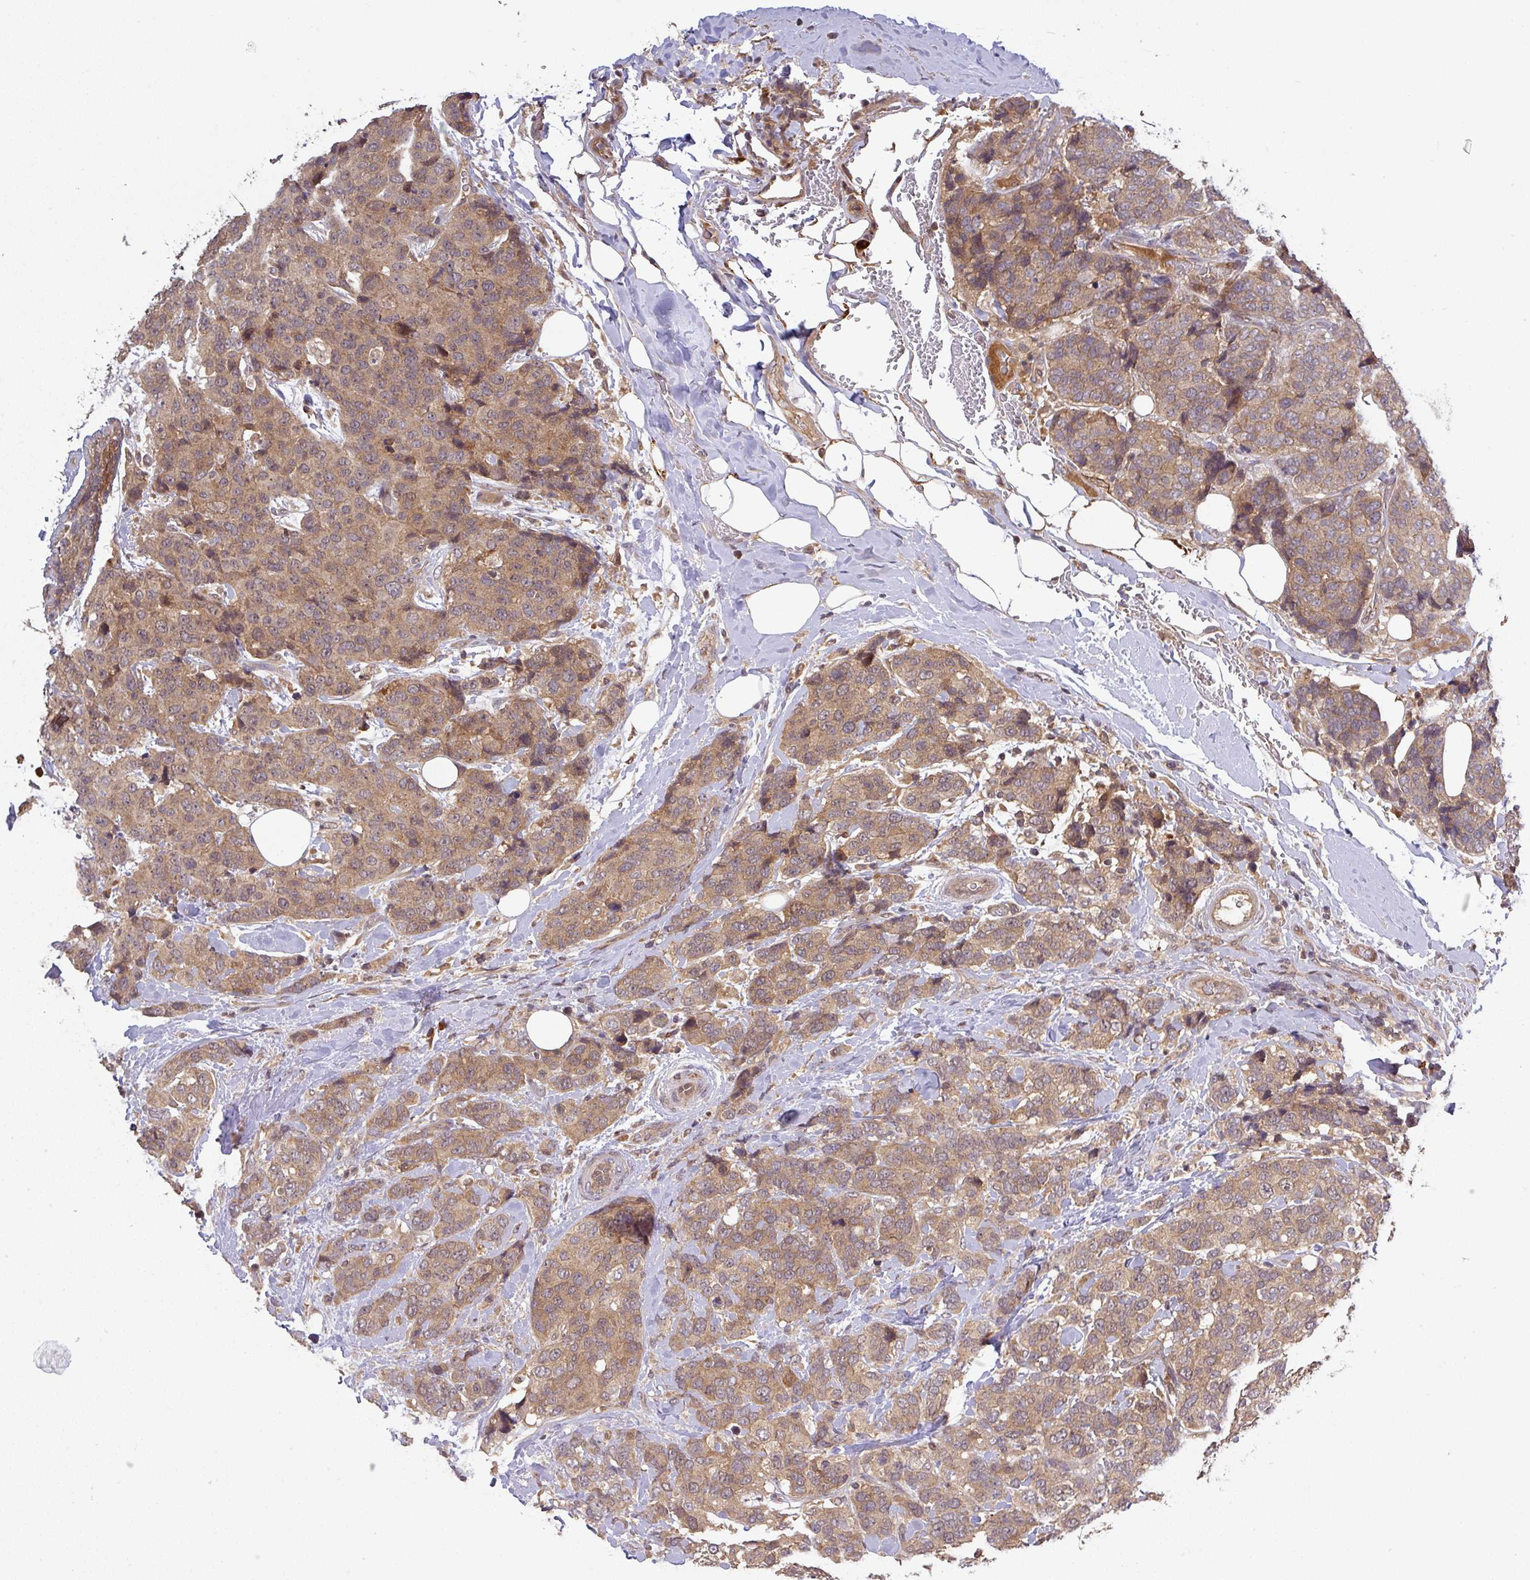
{"staining": {"intensity": "moderate", "quantity": ">75%", "location": "cytoplasmic/membranous"}, "tissue": "breast cancer", "cell_type": "Tumor cells", "image_type": "cancer", "snomed": [{"axis": "morphology", "description": "Lobular carcinoma"}, {"axis": "topography", "description": "Breast"}], "caption": "IHC staining of breast lobular carcinoma, which exhibits medium levels of moderate cytoplasmic/membranous staining in about >75% of tumor cells indicating moderate cytoplasmic/membranous protein expression. The staining was performed using DAB (brown) for protein detection and nuclei were counterstained in hematoxylin (blue).", "gene": "CCDC121", "patient": {"sex": "female", "age": 59}}